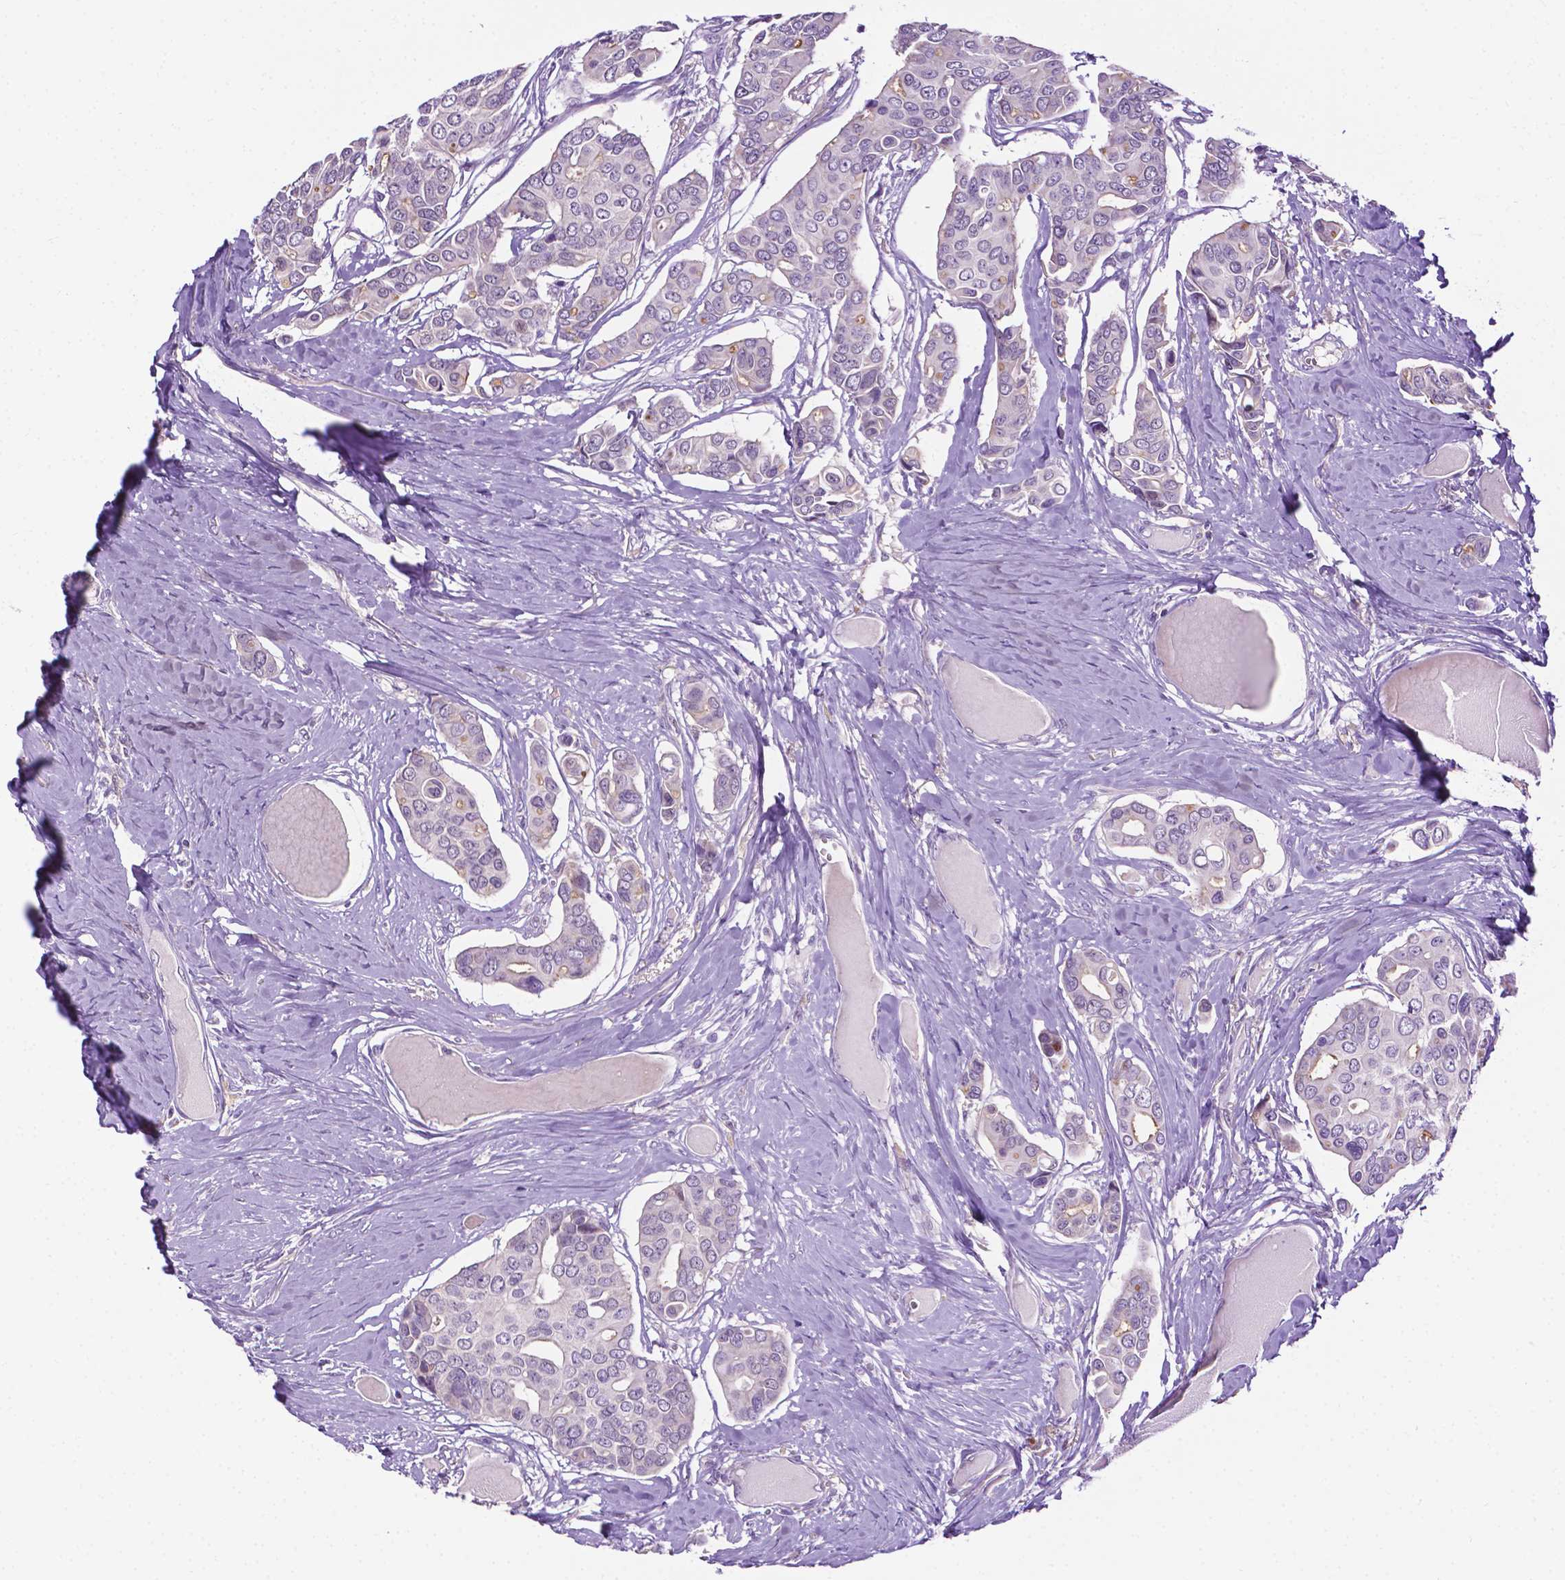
{"staining": {"intensity": "negative", "quantity": "none", "location": "none"}, "tissue": "breast cancer", "cell_type": "Tumor cells", "image_type": "cancer", "snomed": [{"axis": "morphology", "description": "Duct carcinoma"}, {"axis": "topography", "description": "Breast"}], "caption": "IHC micrograph of breast invasive ductal carcinoma stained for a protein (brown), which exhibits no positivity in tumor cells. (Stains: DAB immunohistochemistry (IHC) with hematoxylin counter stain, Microscopy: brightfield microscopy at high magnification).", "gene": "MMP27", "patient": {"sex": "female", "age": 54}}